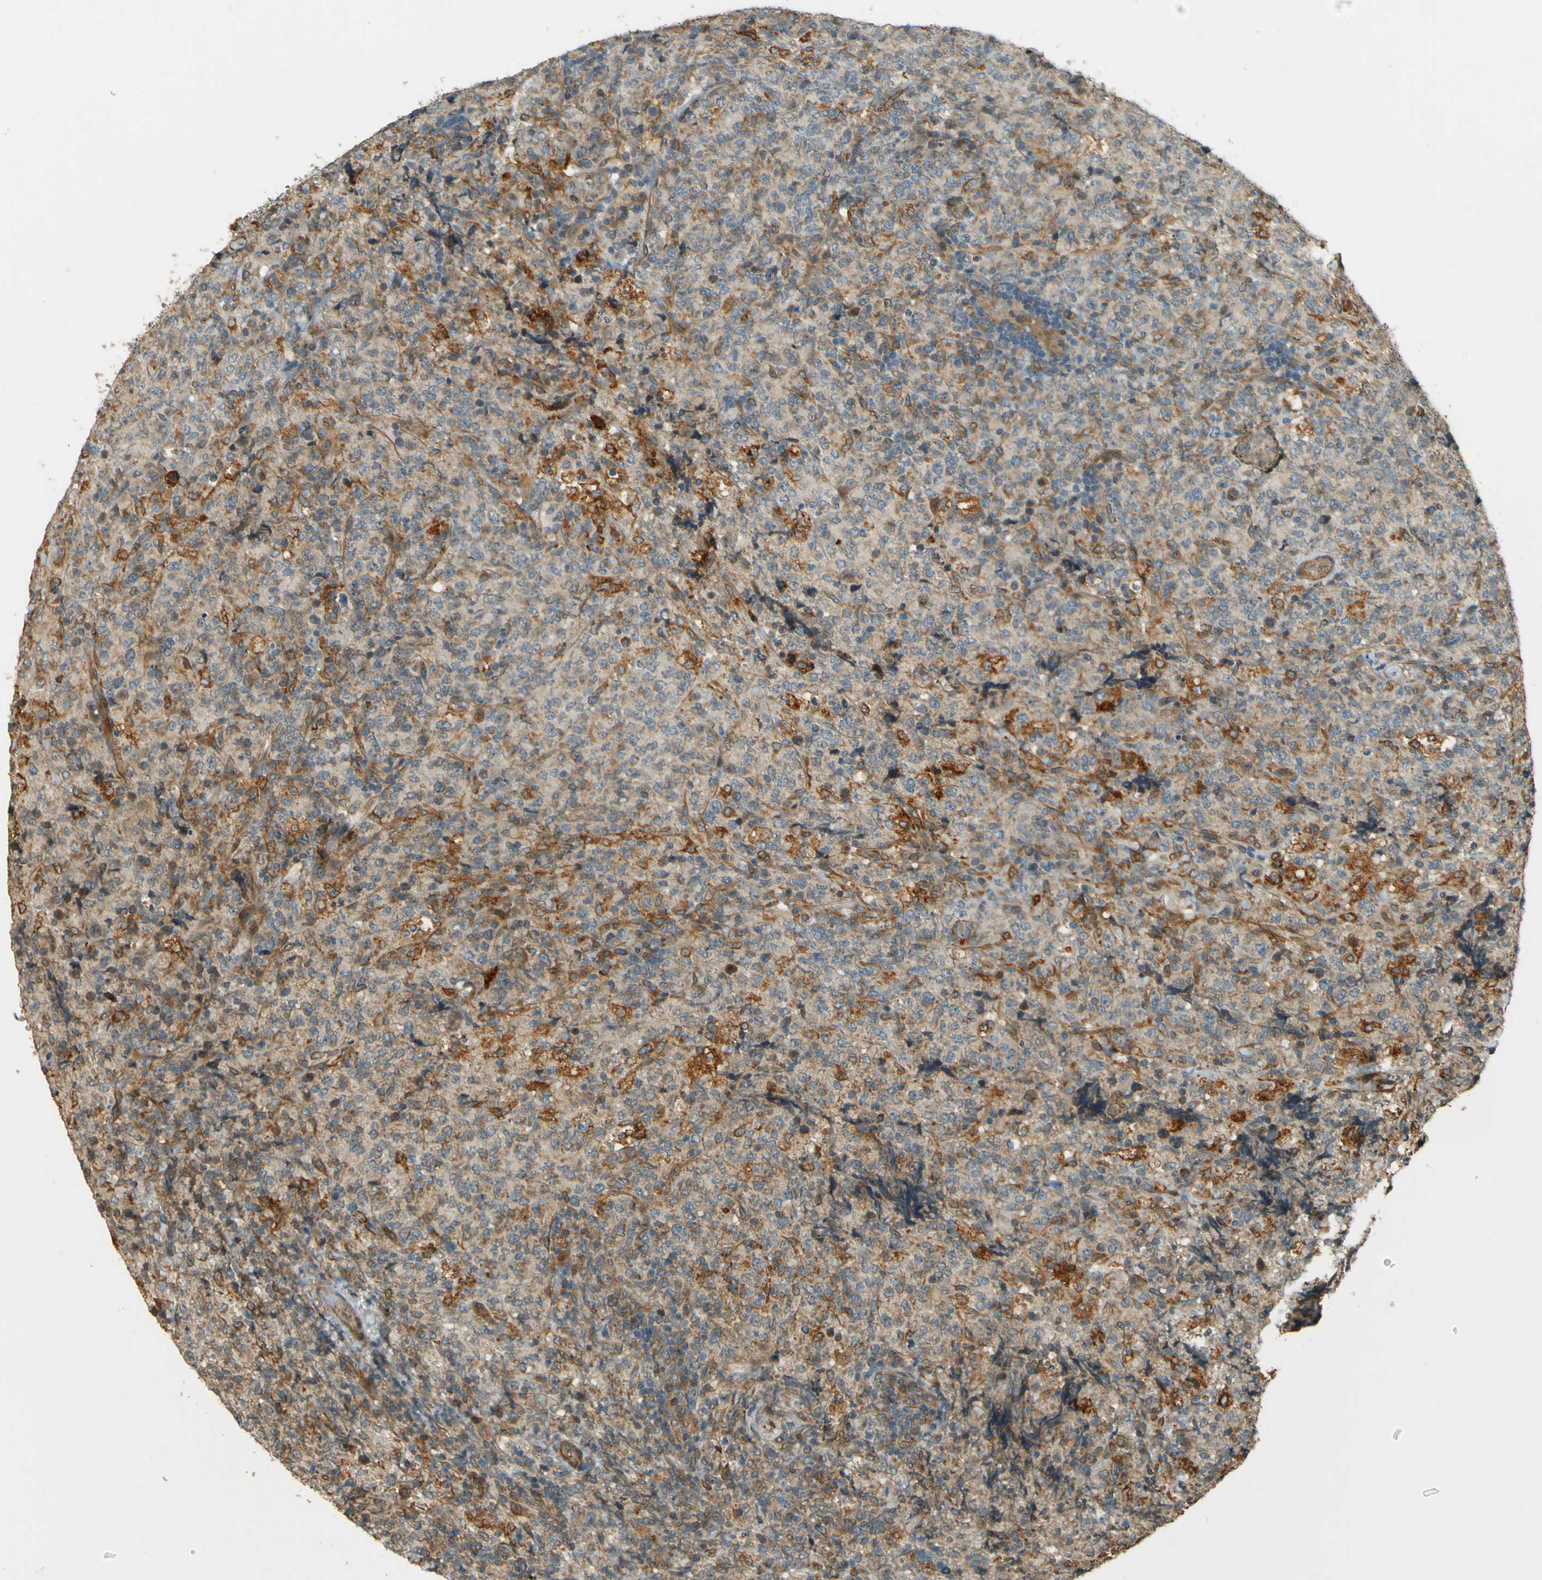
{"staining": {"intensity": "moderate", "quantity": ">75%", "location": "cytoplasmic/membranous"}, "tissue": "lymphoma", "cell_type": "Tumor cells", "image_type": "cancer", "snomed": [{"axis": "morphology", "description": "Malignant lymphoma, non-Hodgkin's type, High grade"}, {"axis": "topography", "description": "Tonsil"}], "caption": "Protein staining of lymphoma tissue demonstrates moderate cytoplasmic/membranous positivity in about >75% of tumor cells. (Brightfield microscopy of DAB IHC at high magnification).", "gene": "LPCAT1", "patient": {"sex": "female", "age": 36}}